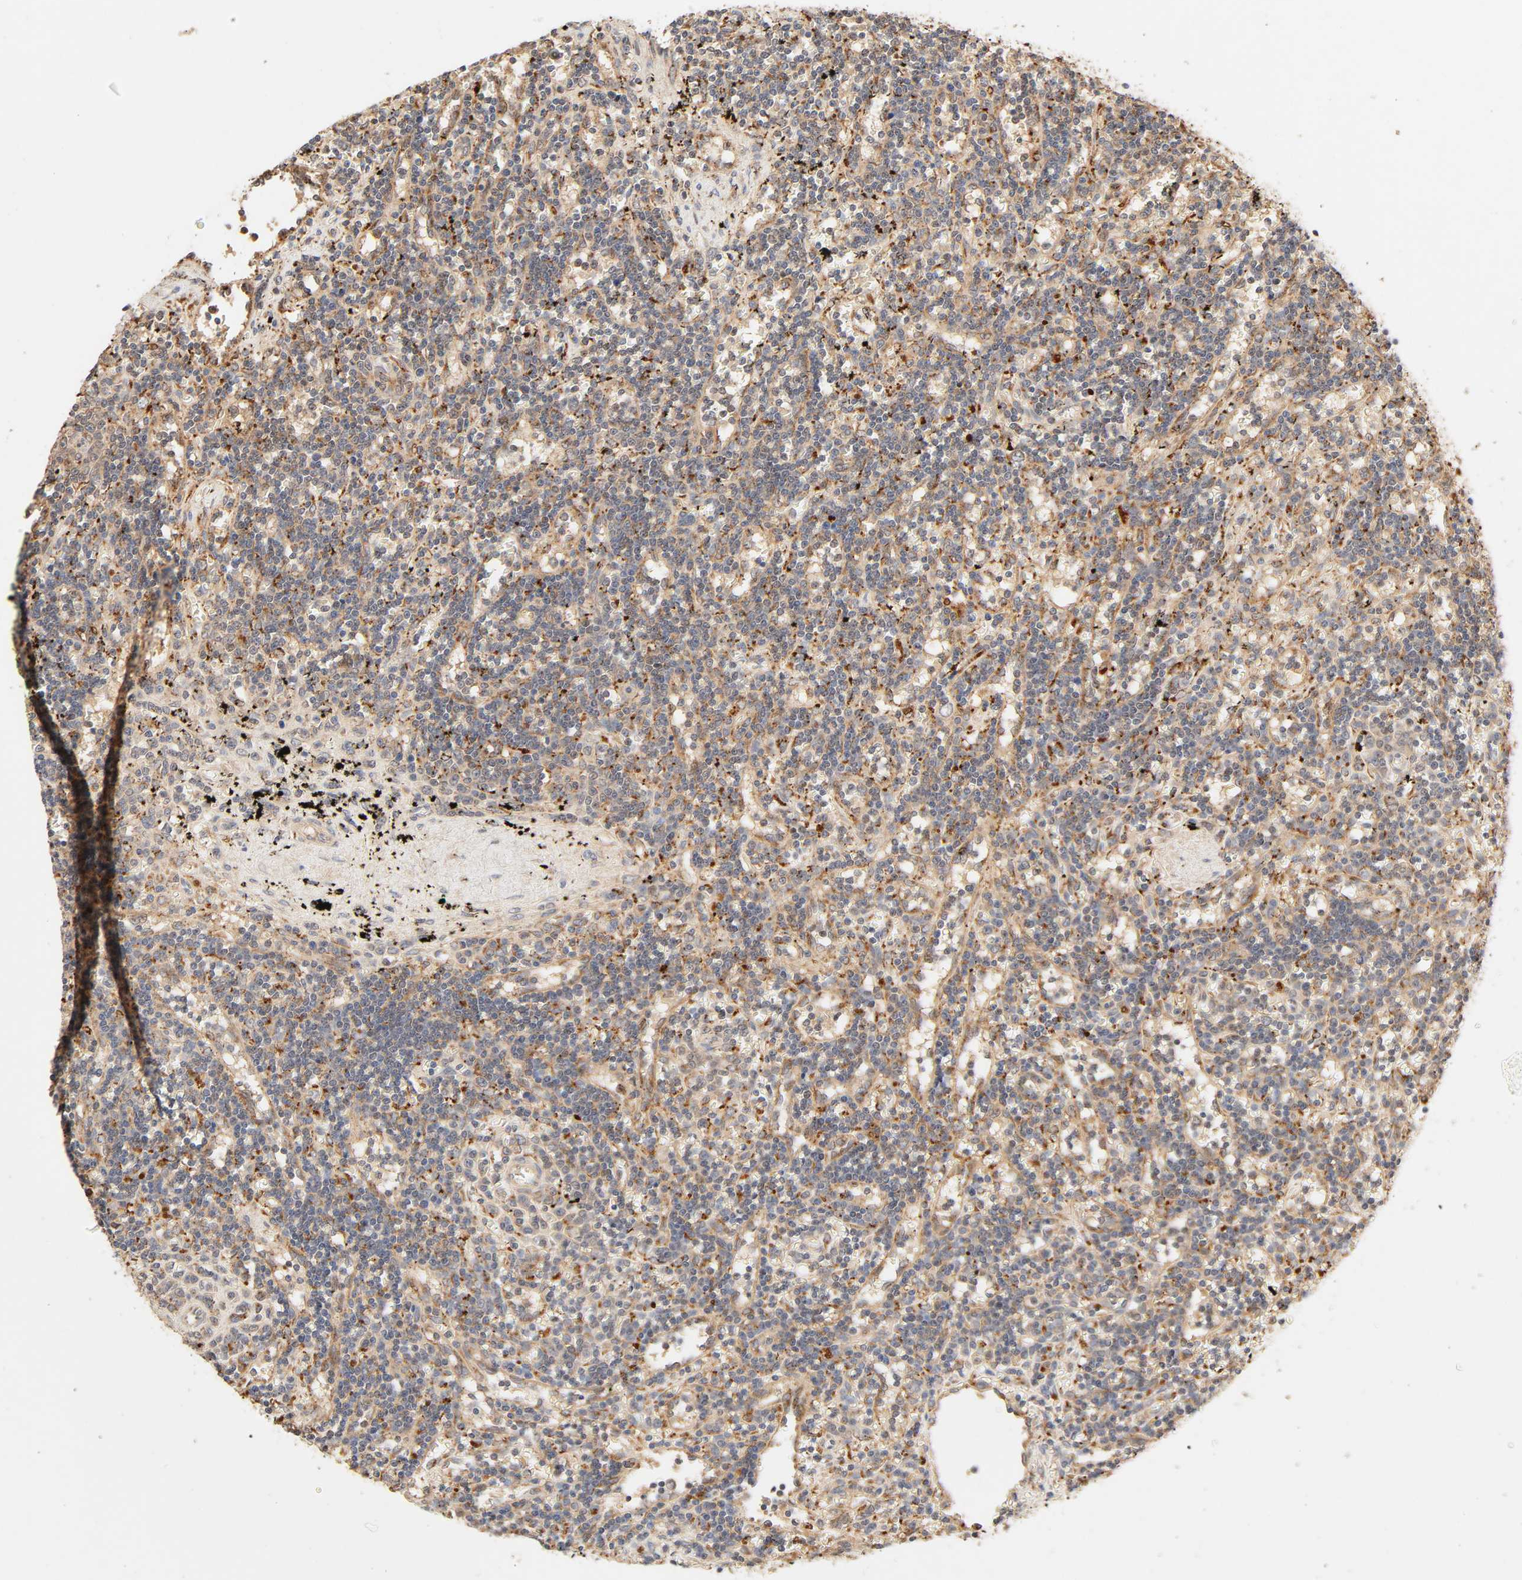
{"staining": {"intensity": "moderate", "quantity": ">75%", "location": "cytoplasmic/membranous"}, "tissue": "lymphoma", "cell_type": "Tumor cells", "image_type": "cancer", "snomed": [{"axis": "morphology", "description": "Malignant lymphoma, non-Hodgkin's type, Low grade"}, {"axis": "topography", "description": "Spleen"}], "caption": "DAB immunohistochemical staining of human malignant lymphoma, non-Hodgkin's type (low-grade) displays moderate cytoplasmic/membranous protein expression in about >75% of tumor cells.", "gene": "MAPK6", "patient": {"sex": "male", "age": 60}}